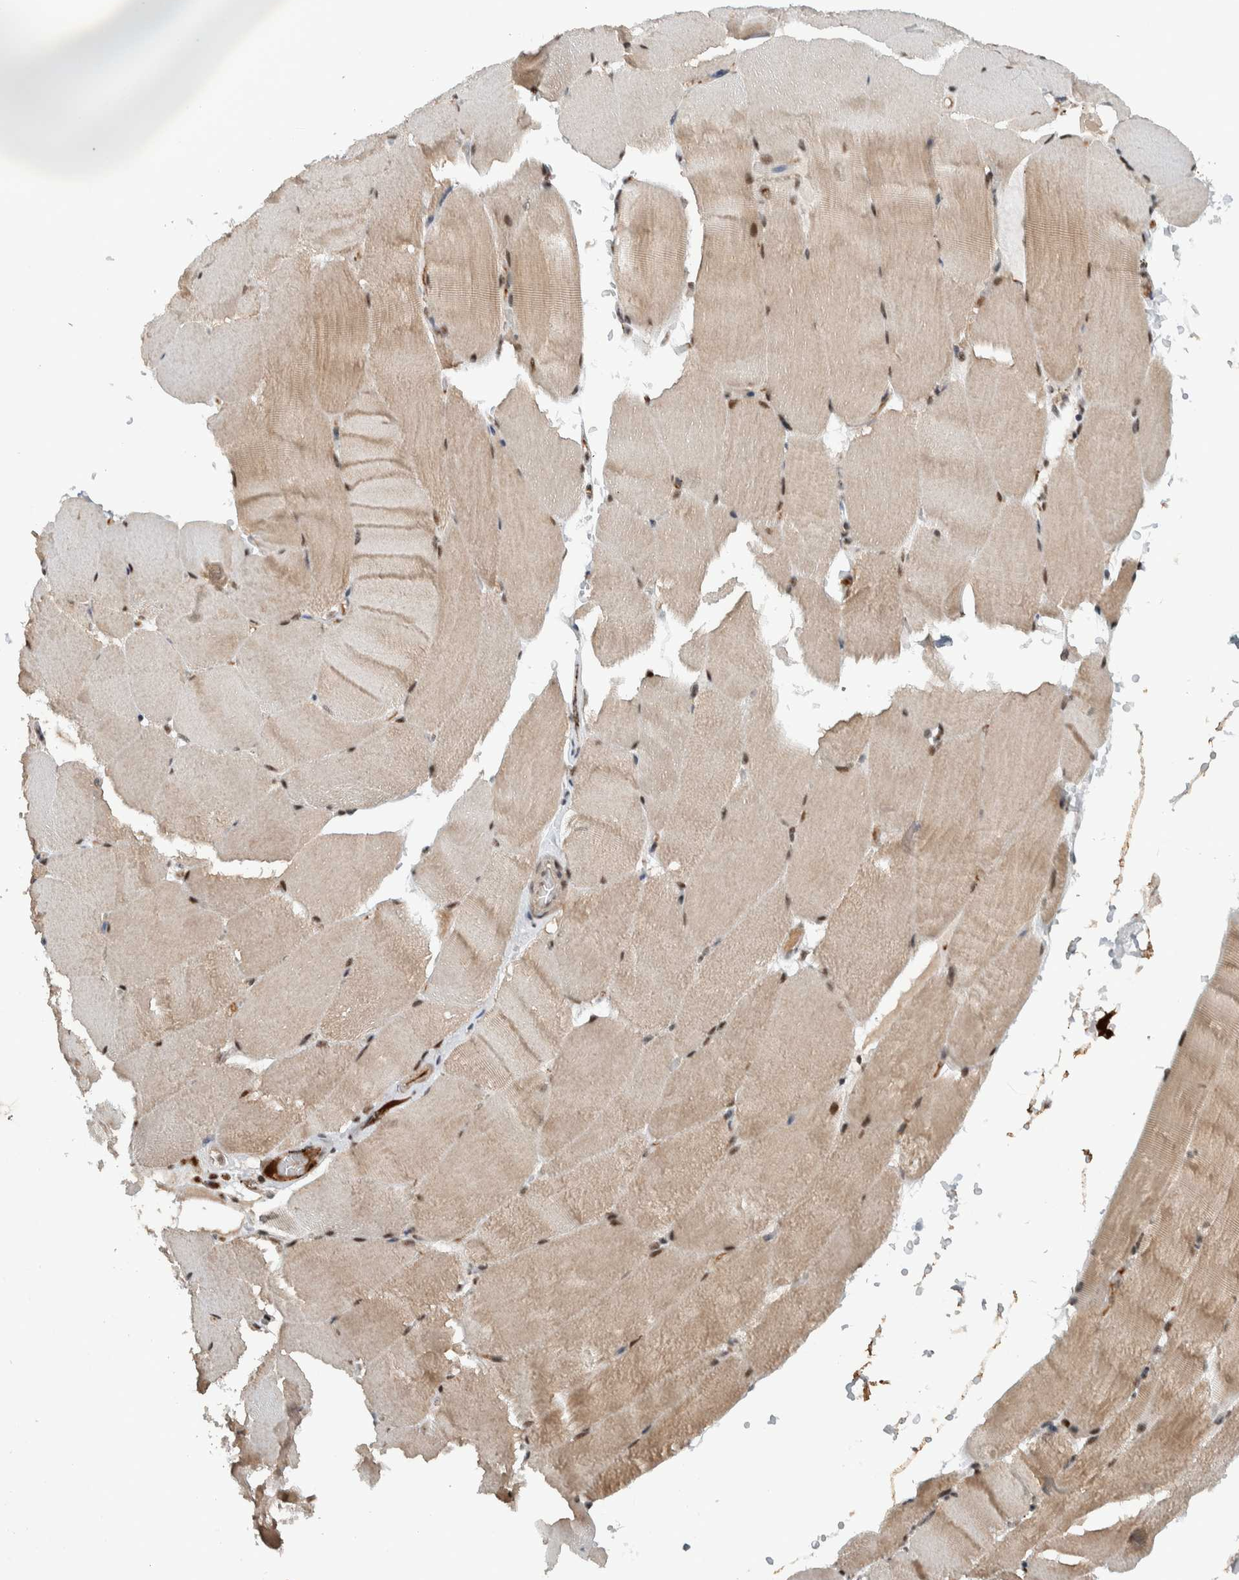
{"staining": {"intensity": "moderate", "quantity": "25%-75%", "location": "cytoplasmic/membranous,nuclear"}, "tissue": "skeletal muscle", "cell_type": "Myocytes", "image_type": "normal", "snomed": [{"axis": "morphology", "description": "Normal tissue, NOS"}, {"axis": "topography", "description": "Skeletal muscle"}, {"axis": "topography", "description": "Parathyroid gland"}], "caption": "Protein expression analysis of normal human skeletal muscle reveals moderate cytoplasmic/membranous,nuclear staining in about 25%-75% of myocytes. Nuclei are stained in blue.", "gene": "ZFP91", "patient": {"sex": "female", "age": 37}}